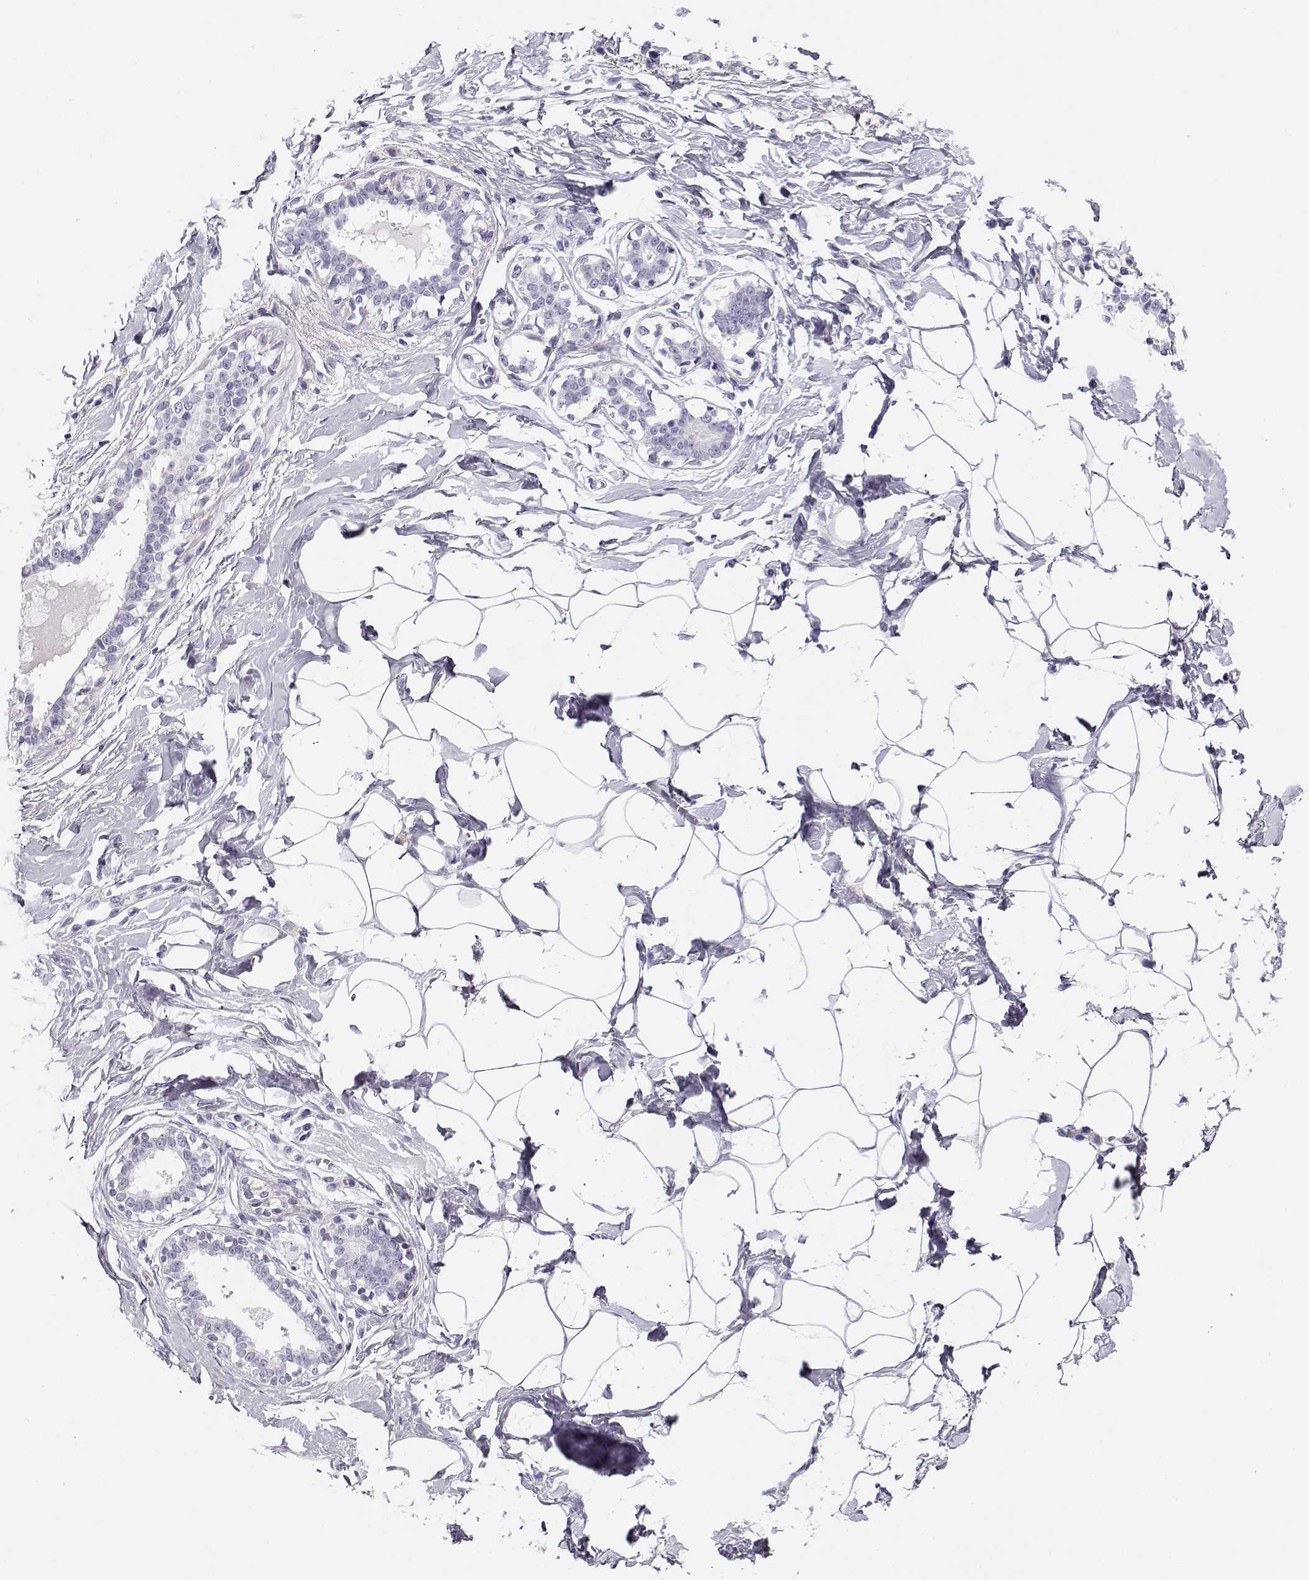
{"staining": {"intensity": "negative", "quantity": "none", "location": "none"}, "tissue": "breast", "cell_type": "Adipocytes", "image_type": "normal", "snomed": [{"axis": "morphology", "description": "Normal tissue, NOS"}, {"axis": "morphology", "description": "Lobular carcinoma, in situ"}, {"axis": "topography", "description": "Breast"}], "caption": "Protein analysis of unremarkable breast demonstrates no significant expression in adipocytes. (Immunohistochemistry (ihc), brightfield microscopy, high magnification).", "gene": "CABS1", "patient": {"sex": "female", "age": 35}}